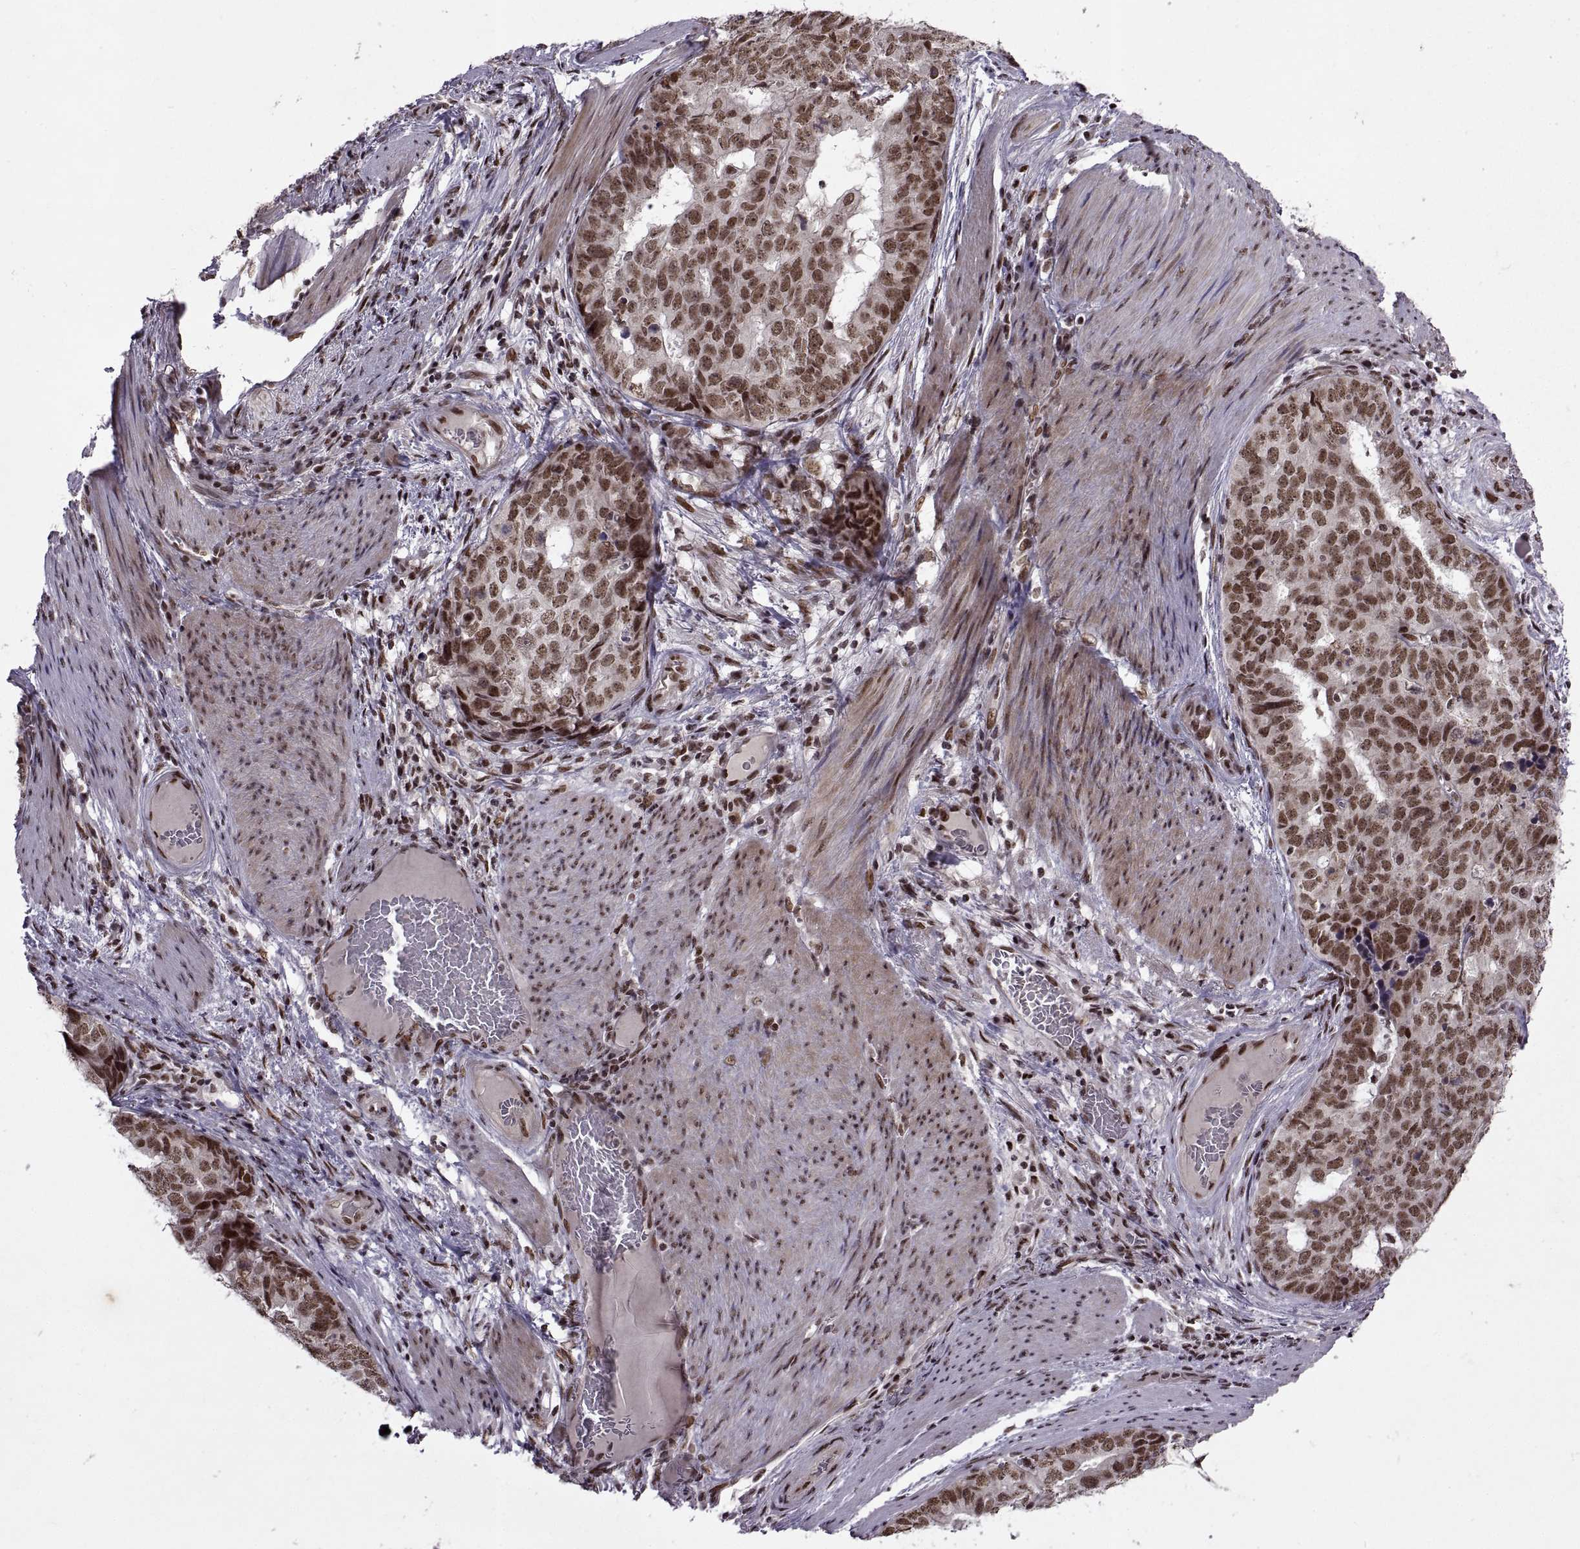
{"staining": {"intensity": "moderate", "quantity": ">75%", "location": "nuclear"}, "tissue": "stomach cancer", "cell_type": "Tumor cells", "image_type": "cancer", "snomed": [{"axis": "morphology", "description": "Adenocarcinoma, NOS"}, {"axis": "topography", "description": "Stomach"}], "caption": "IHC photomicrograph of neoplastic tissue: human adenocarcinoma (stomach) stained using IHC displays medium levels of moderate protein expression localized specifically in the nuclear of tumor cells, appearing as a nuclear brown color.", "gene": "MT1E", "patient": {"sex": "male", "age": 69}}